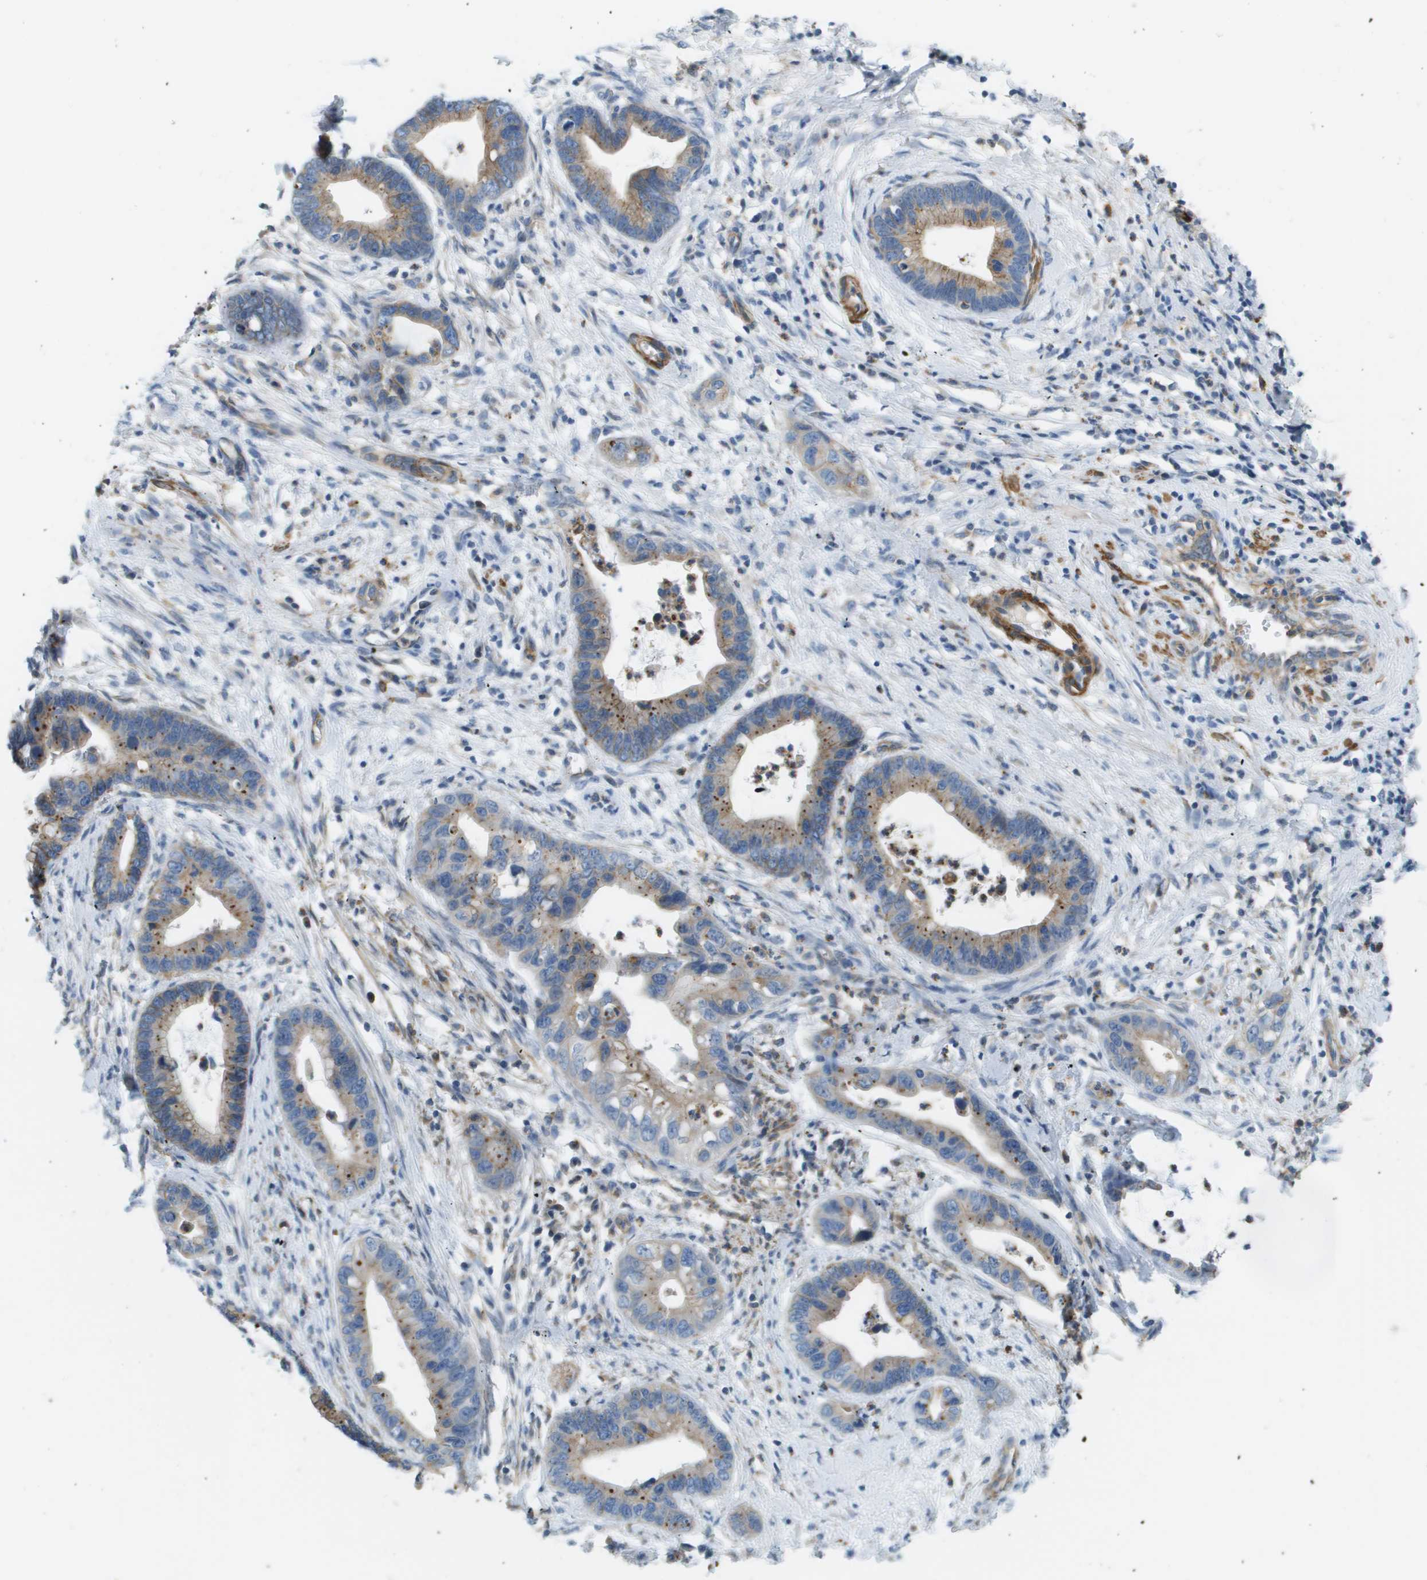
{"staining": {"intensity": "weak", "quantity": ">75%", "location": "cytoplasmic/membranous"}, "tissue": "cervical cancer", "cell_type": "Tumor cells", "image_type": "cancer", "snomed": [{"axis": "morphology", "description": "Adenocarcinoma, NOS"}, {"axis": "topography", "description": "Cervix"}], "caption": "DAB (3,3'-diaminobenzidine) immunohistochemical staining of human adenocarcinoma (cervical) exhibits weak cytoplasmic/membranous protein expression in approximately >75% of tumor cells.", "gene": "MYH11", "patient": {"sex": "female", "age": 44}}